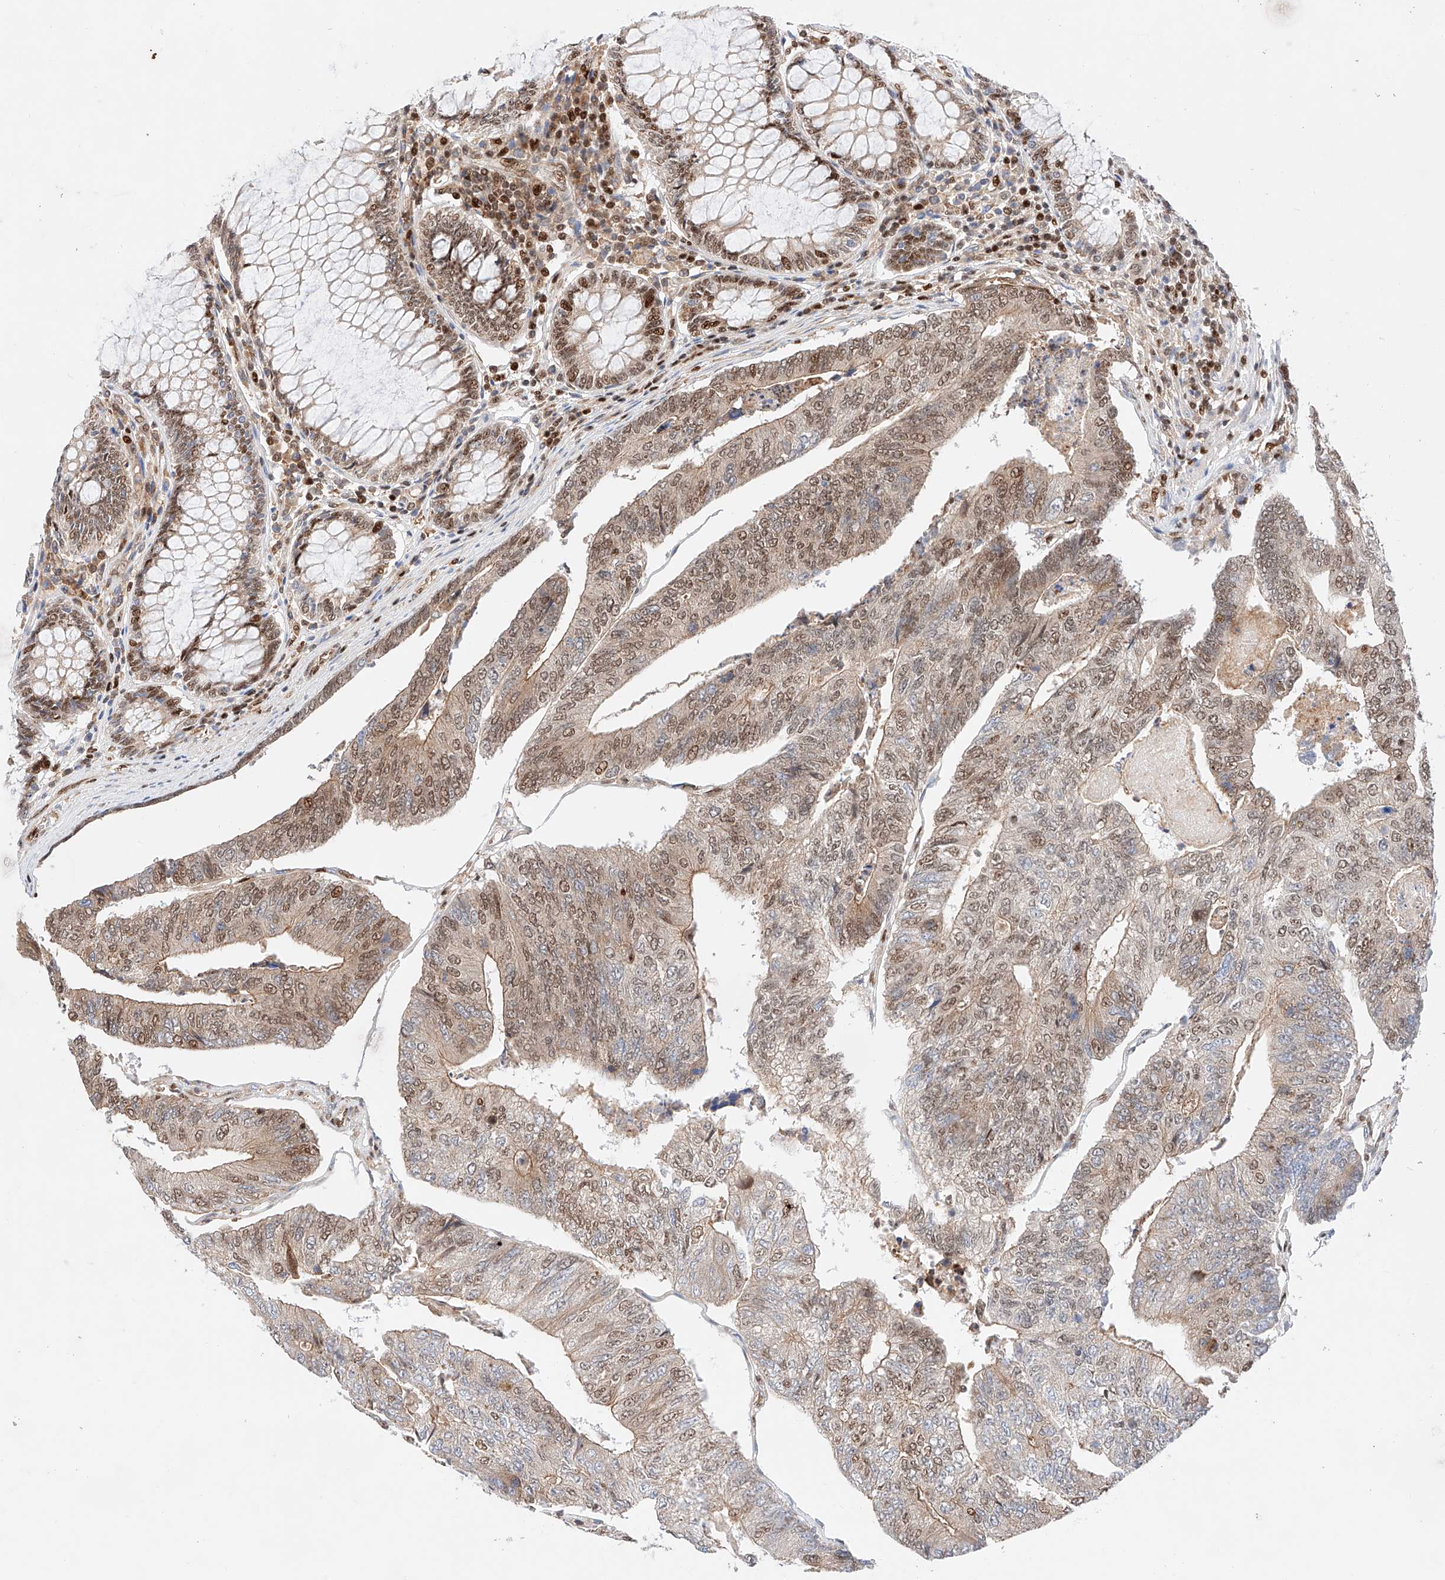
{"staining": {"intensity": "moderate", "quantity": "25%-75%", "location": "nuclear"}, "tissue": "colorectal cancer", "cell_type": "Tumor cells", "image_type": "cancer", "snomed": [{"axis": "morphology", "description": "Adenocarcinoma, NOS"}, {"axis": "topography", "description": "Colon"}], "caption": "IHC of human colorectal cancer reveals medium levels of moderate nuclear positivity in about 25%-75% of tumor cells.", "gene": "HDAC9", "patient": {"sex": "female", "age": 67}}